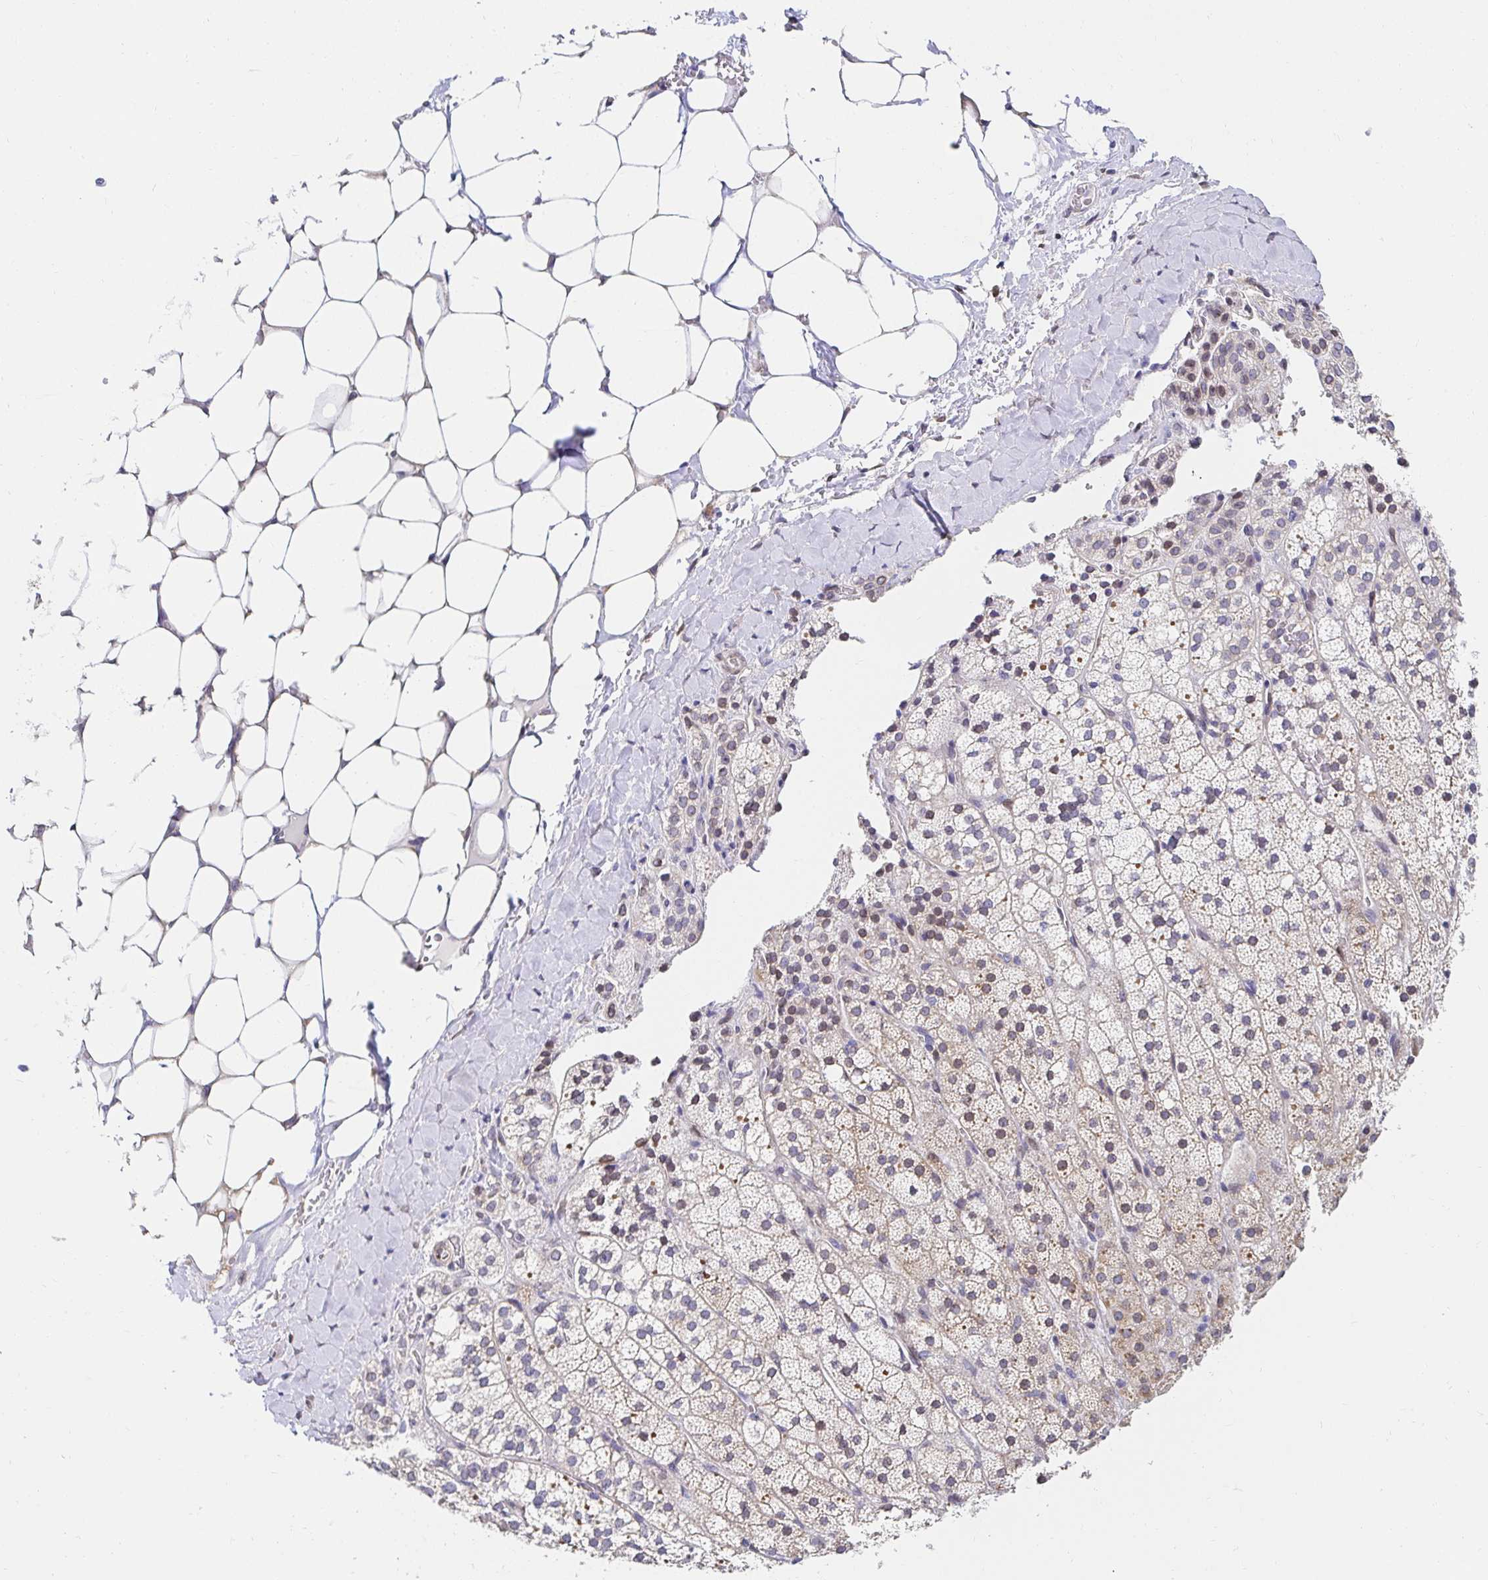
{"staining": {"intensity": "weak", "quantity": "<25%", "location": "nuclear"}, "tissue": "adrenal gland", "cell_type": "Glandular cells", "image_type": "normal", "snomed": [{"axis": "morphology", "description": "Normal tissue, NOS"}, {"axis": "topography", "description": "Adrenal gland"}], "caption": "Histopathology image shows no protein expression in glandular cells of benign adrenal gland.", "gene": "AKAP14", "patient": {"sex": "male", "age": 53}}